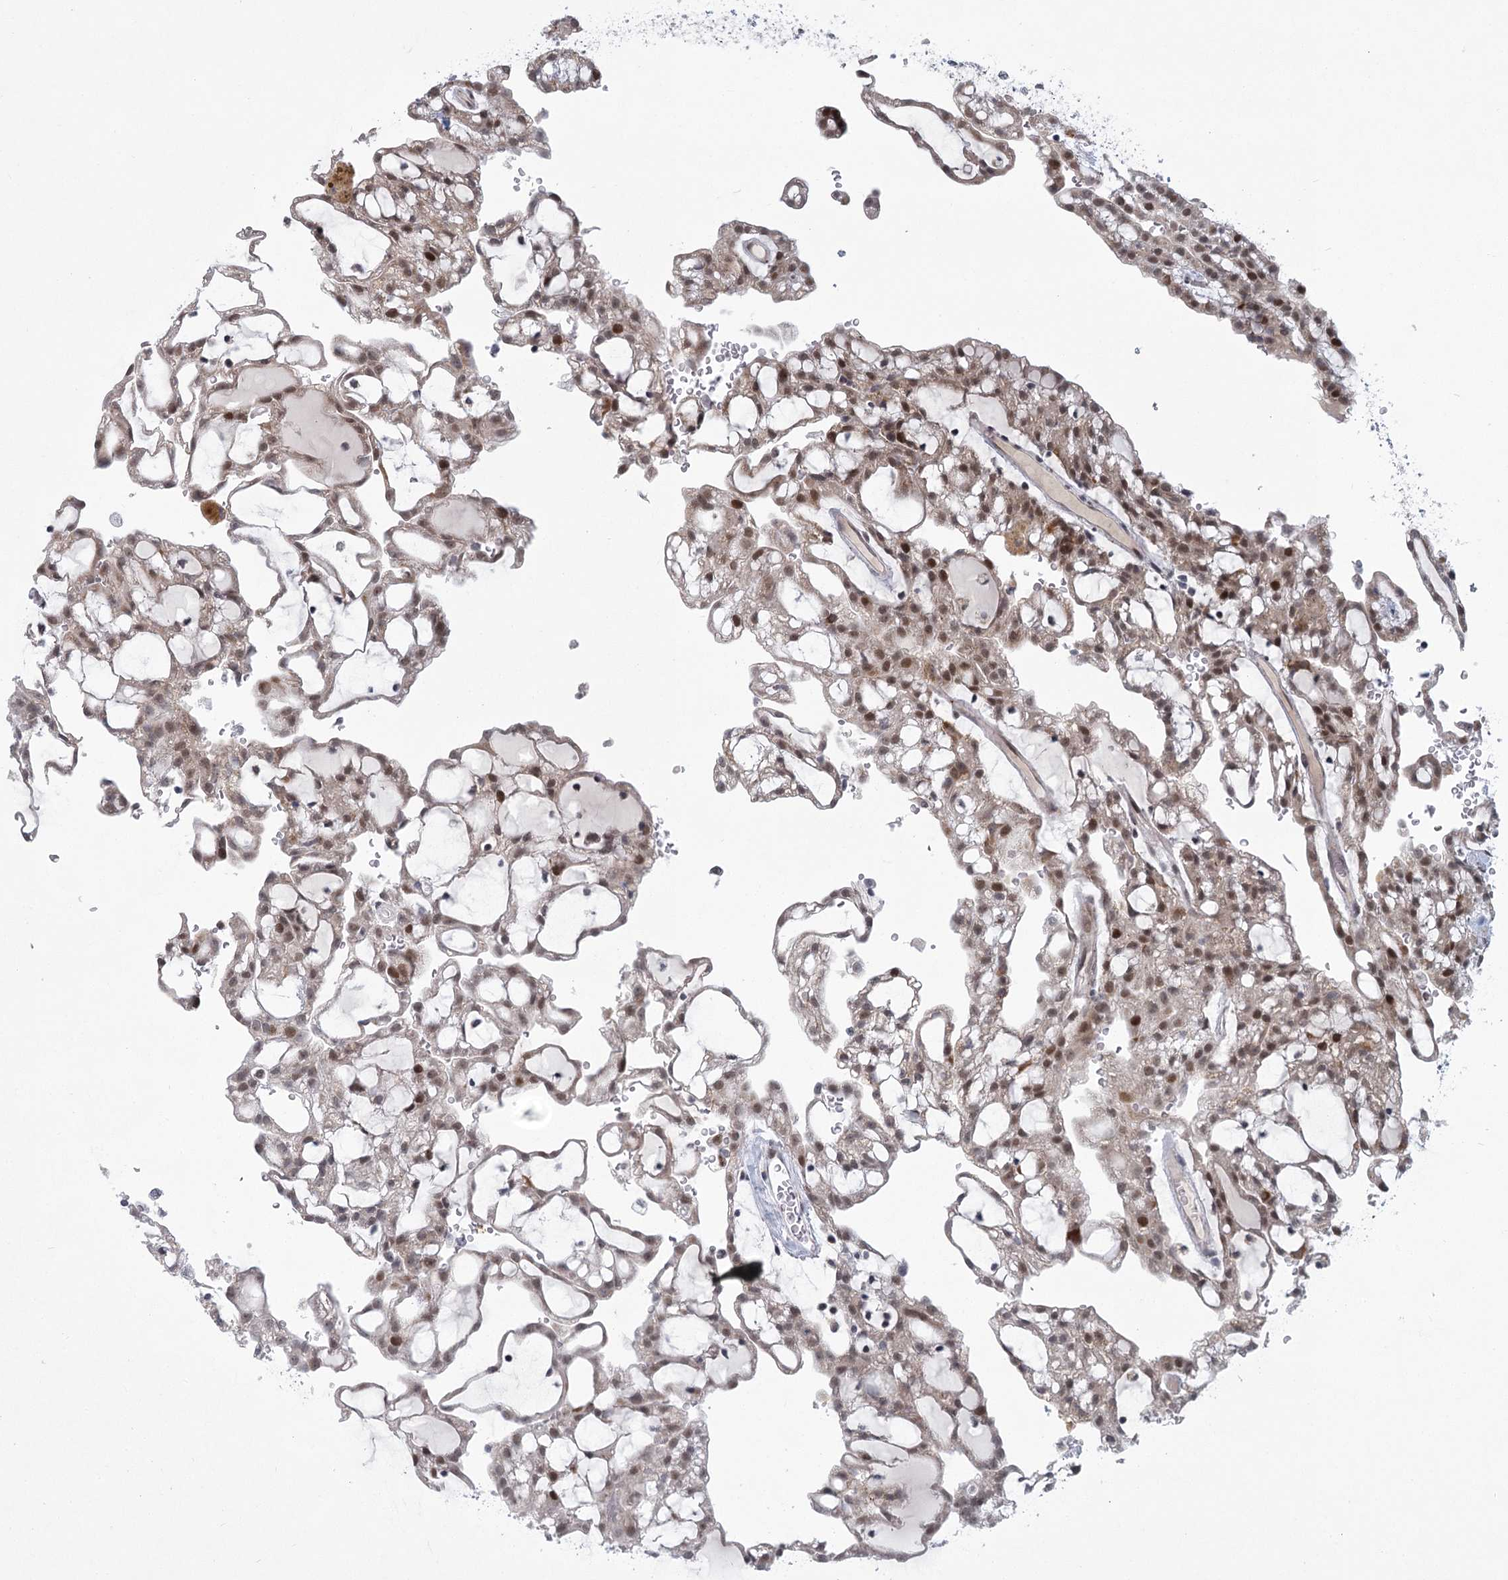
{"staining": {"intensity": "moderate", "quantity": ">75%", "location": "cytoplasmic/membranous,nuclear"}, "tissue": "renal cancer", "cell_type": "Tumor cells", "image_type": "cancer", "snomed": [{"axis": "morphology", "description": "Adenocarcinoma, NOS"}, {"axis": "topography", "description": "Kidney"}], "caption": "Renal cancer (adenocarcinoma) stained with a brown dye shows moderate cytoplasmic/membranous and nuclear positive expression in about >75% of tumor cells.", "gene": "CIB4", "patient": {"sex": "male", "age": 63}}